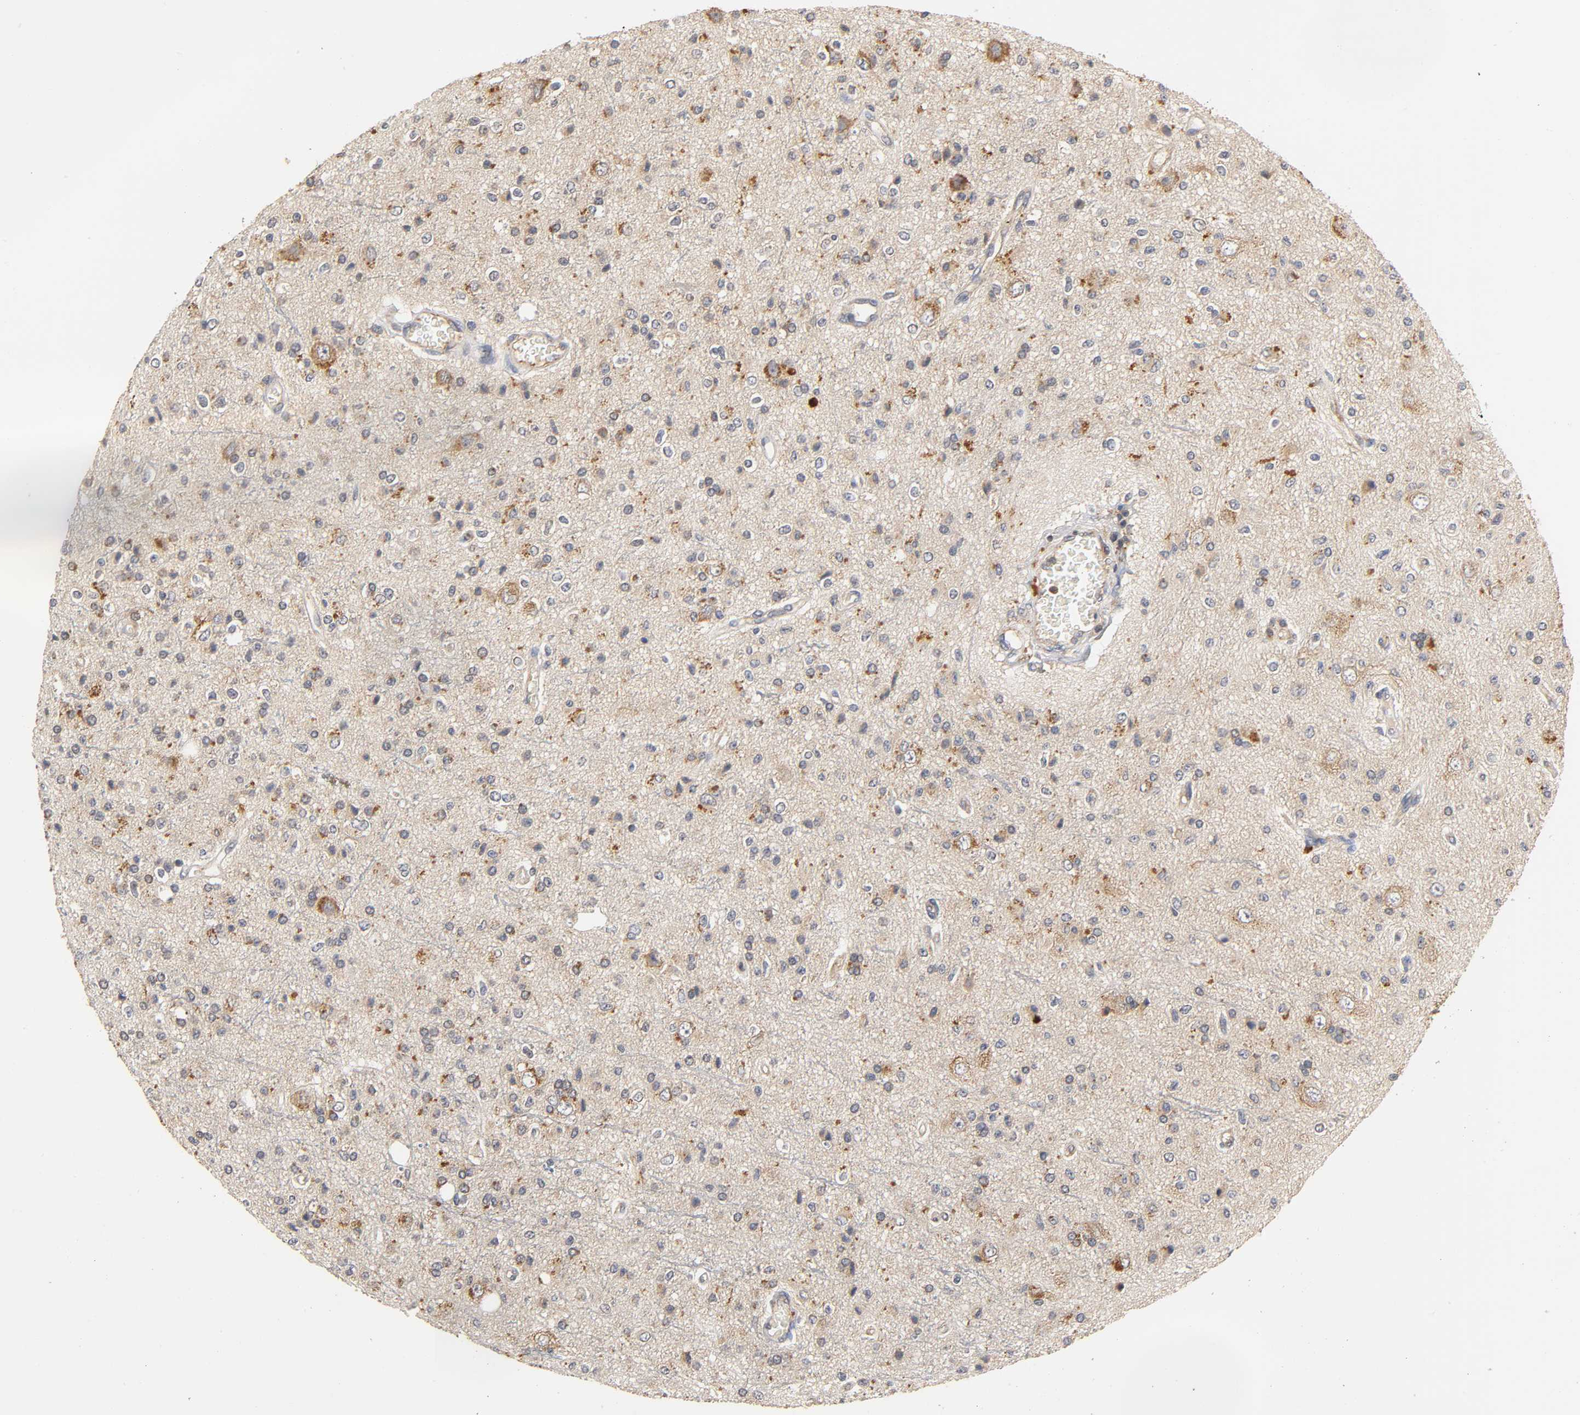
{"staining": {"intensity": "strong", "quantity": "25%-75%", "location": "cytoplasmic/membranous"}, "tissue": "glioma", "cell_type": "Tumor cells", "image_type": "cancer", "snomed": [{"axis": "morphology", "description": "Glioma, malignant, High grade"}, {"axis": "topography", "description": "Brain"}], "caption": "The image exhibits immunohistochemical staining of high-grade glioma (malignant). There is strong cytoplasmic/membranous positivity is present in about 25%-75% of tumor cells.", "gene": "SCAP", "patient": {"sex": "male", "age": 47}}